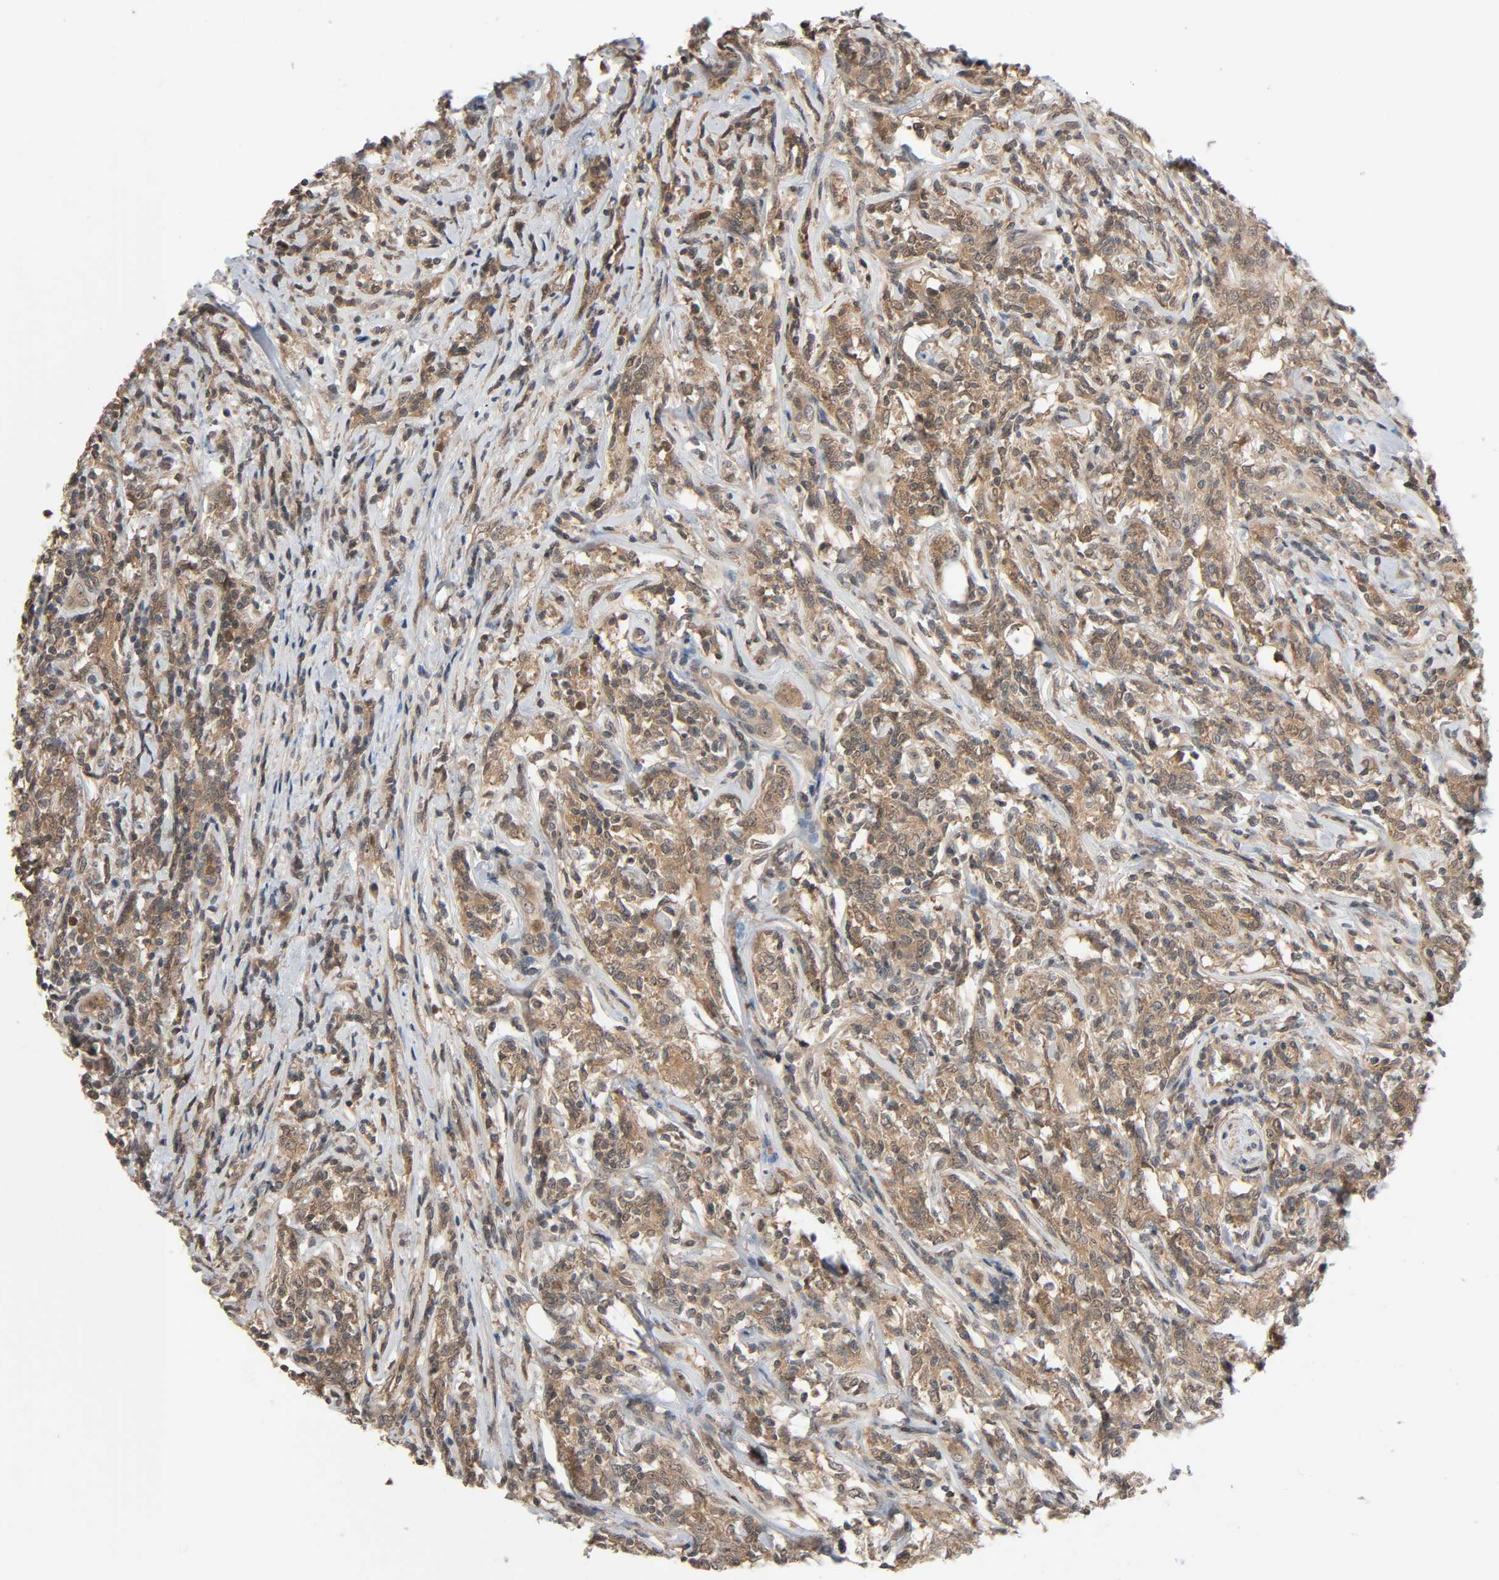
{"staining": {"intensity": "weak", "quantity": ">75%", "location": "cytoplasmic/membranous,nuclear"}, "tissue": "lymphoma", "cell_type": "Tumor cells", "image_type": "cancer", "snomed": [{"axis": "morphology", "description": "Malignant lymphoma, non-Hodgkin's type, High grade"}, {"axis": "topography", "description": "Lymph node"}], "caption": "This is an image of immunohistochemistry staining of high-grade malignant lymphoma, non-Hodgkin's type, which shows weak staining in the cytoplasmic/membranous and nuclear of tumor cells.", "gene": "NEDD8", "patient": {"sex": "female", "age": 84}}